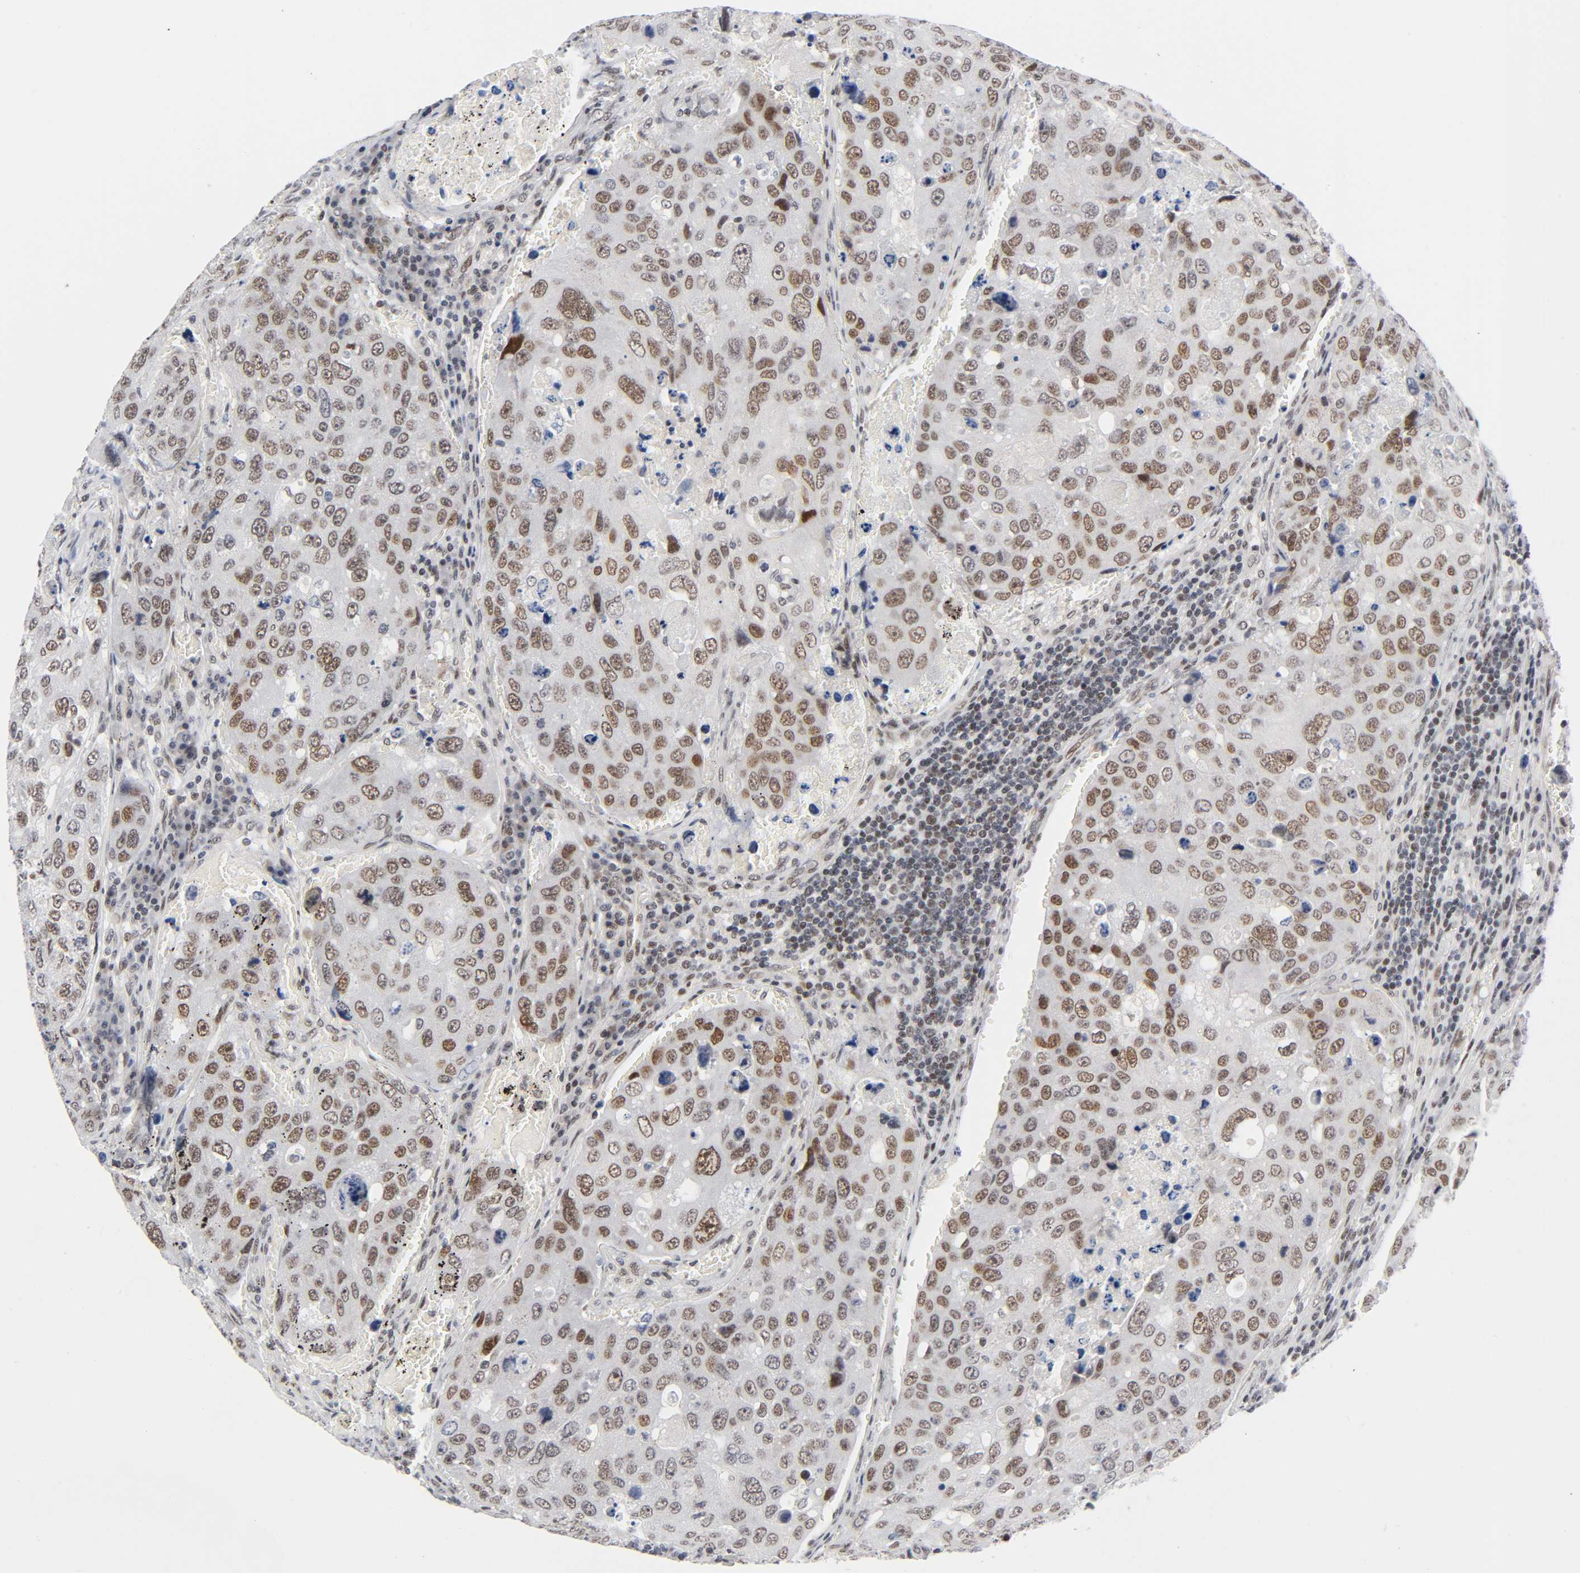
{"staining": {"intensity": "weak", "quantity": ">75%", "location": "nuclear"}, "tissue": "urothelial cancer", "cell_type": "Tumor cells", "image_type": "cancer", "snomed": [{"axis": "morphology", "description": "Urothelial carcinoma, High grade"}, {"axis": "topography", "description": "Lymph node"}, {"axis": "topography", "description": "Urinary bladder"}], "caption": "The photomicrograph reveals staining of high-grade urothelial carcinoma, revealing weak nuclear protein staining (brown color) within tumor cells. The staining was performed using DAB, with brown indicating positive protein expression. Nuclei are stained blue with hematoxylin.", "gene": "DIDO1", "patient": {"sex": "male", "age": 51}}